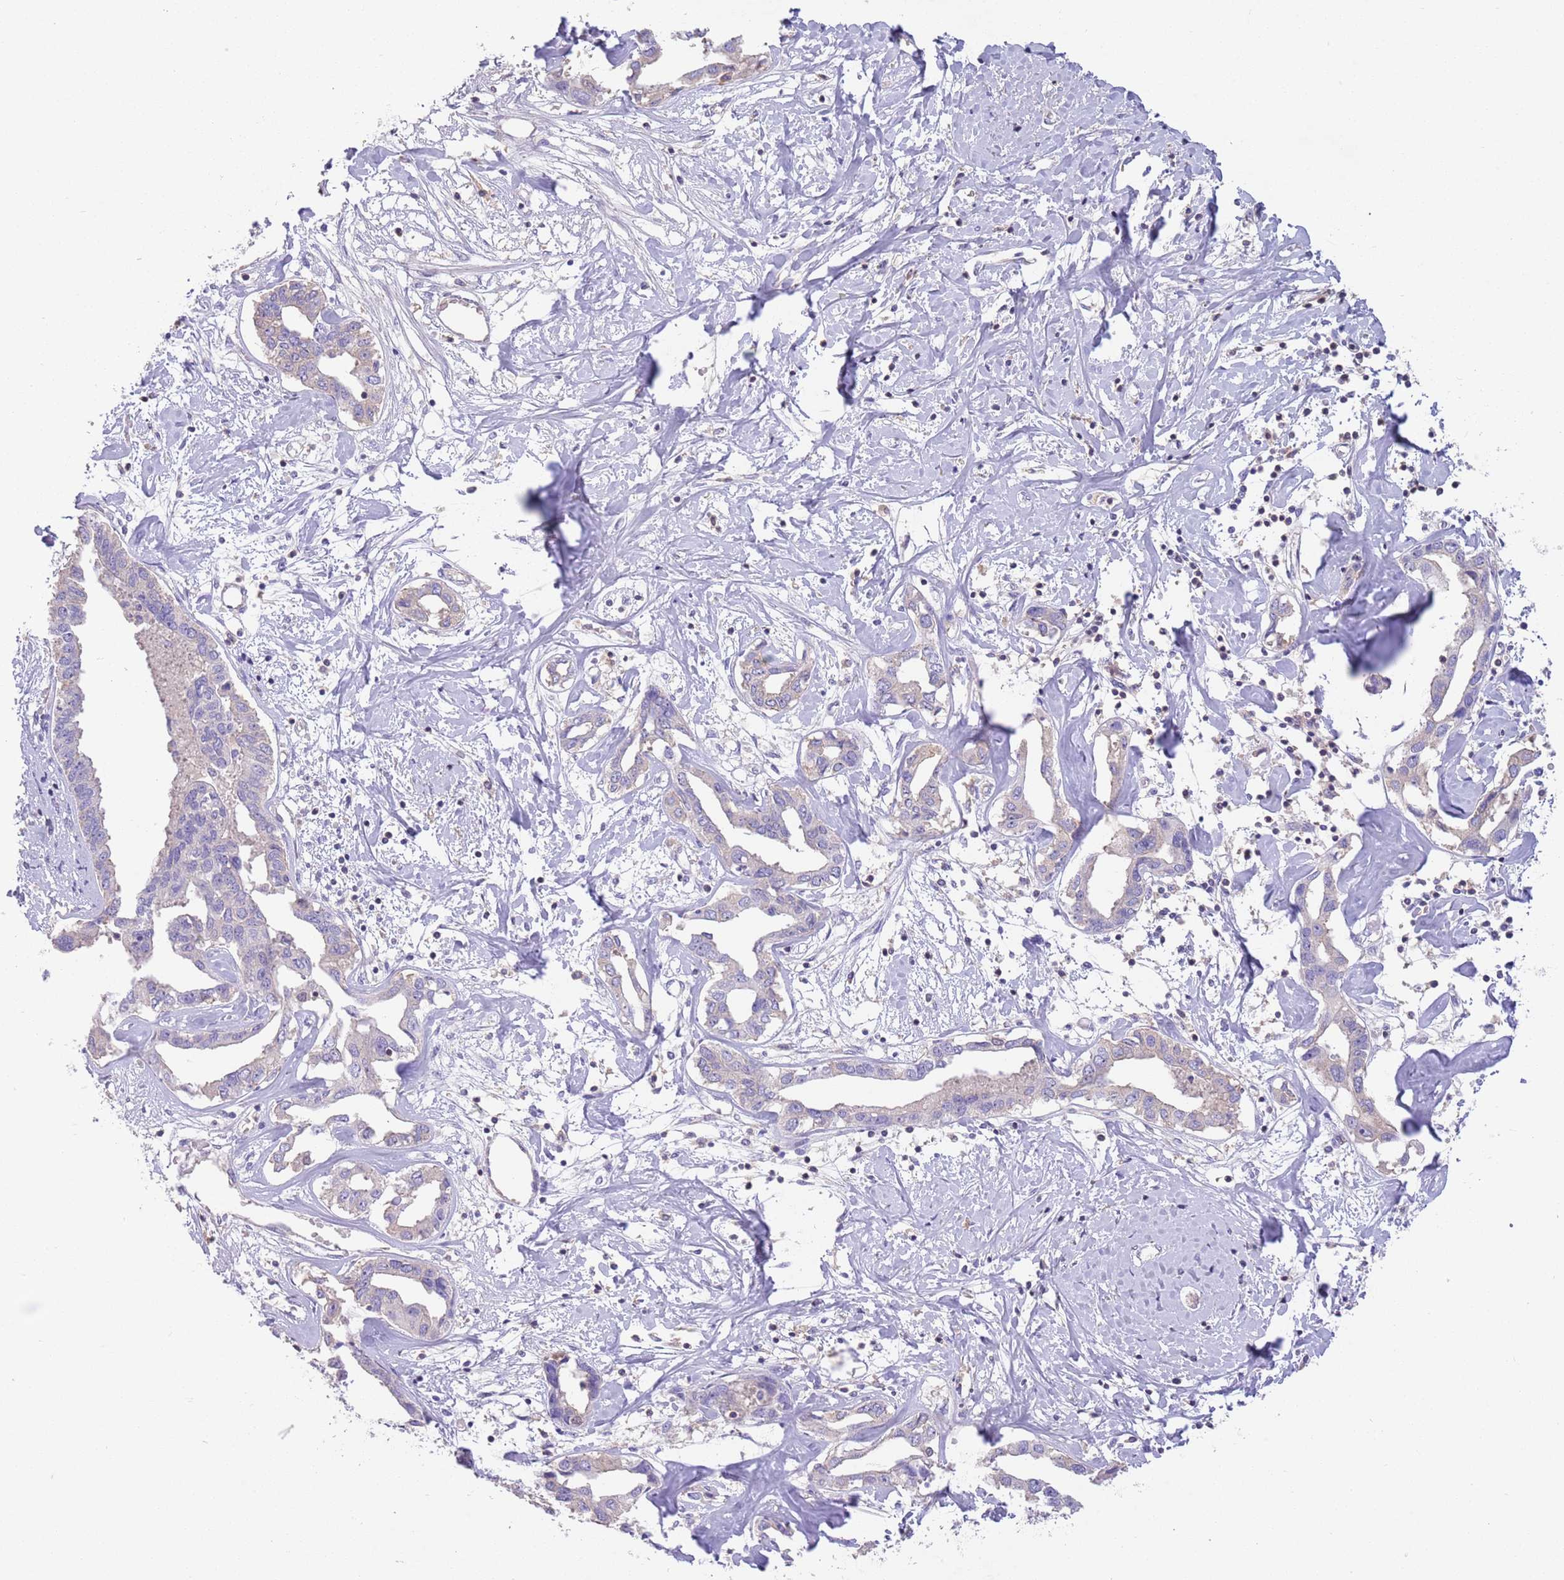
{"staining": {"intensity": "negative", "quantity": "none", "location": "none"}, "tissue": "liver cancer", "cell_type": "Tumor cells", "image_type": "cancer", "snomed": [{"axis": "morphology", "description": "Cholangiocarcinoma"}, {"axis": "topography", "description": "Liver"}], "caption": "High magnification brightfield microscopy of liver cholangiocarcinoma stained with DAB (brown) and counterstained with hematoxylin (blue): tumor cells show no significant positivity.", "gene": "IGFL4", "patient": {"sex": "male", "age": 59}}